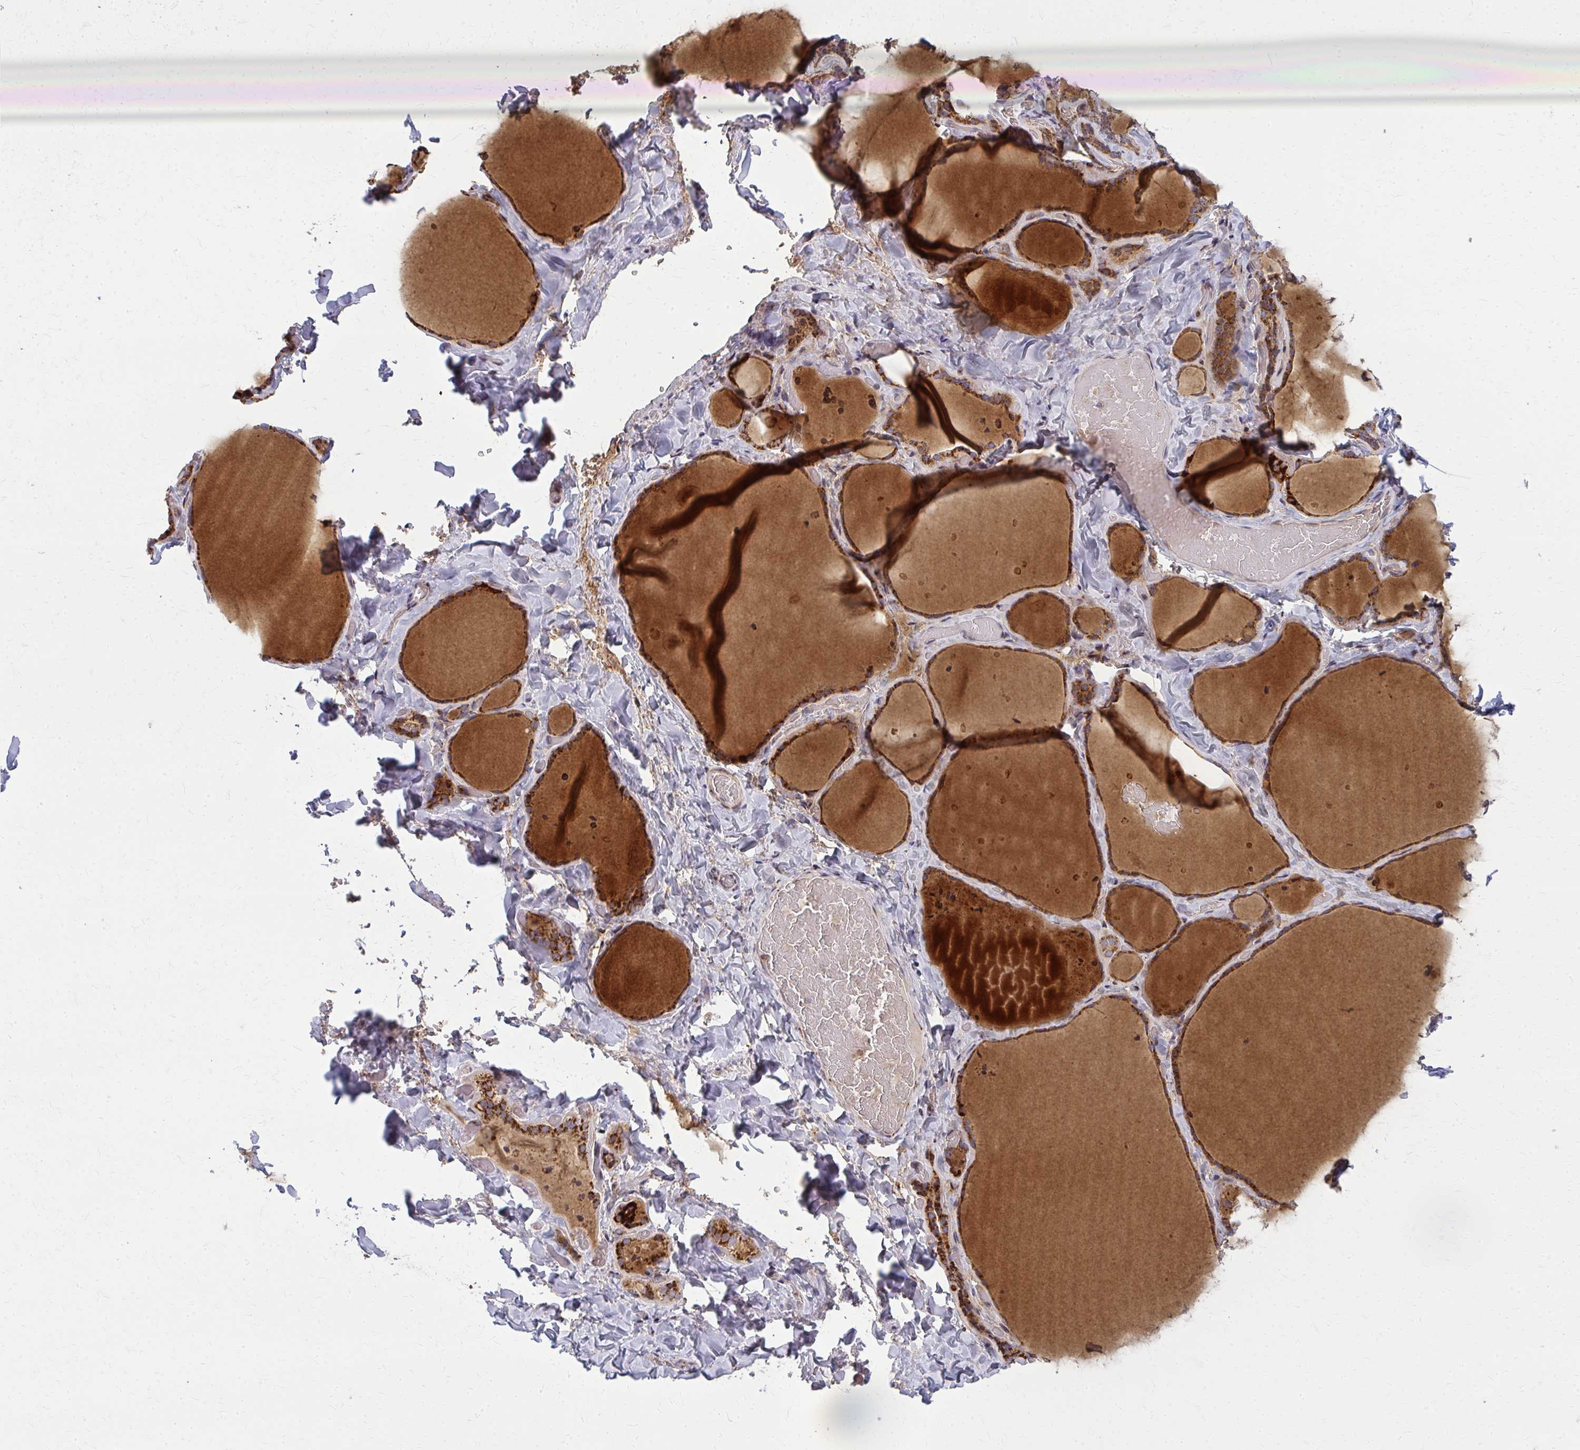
{"staining": {"intensity": "strong", "quantity": "25%-75%", "location": "cytoplasmic/membranous"}, "tissue": "thyroid gland", "cell_type": "Glandular cells", "image_type": "normal", "snomed": [{"axis": "morphology", "description": "Normal tissue, NOS"}, {"axis": "topography", "description": "Thyroid gland"}], "caption": "Human thyroid gland stained with a brown dye shows strong cytoplasmic/membranous positive expression in approximately 25%-75% of glandular cells.", "gene": "MCCC1", "patient": {"sex": "female", "age": 36}}